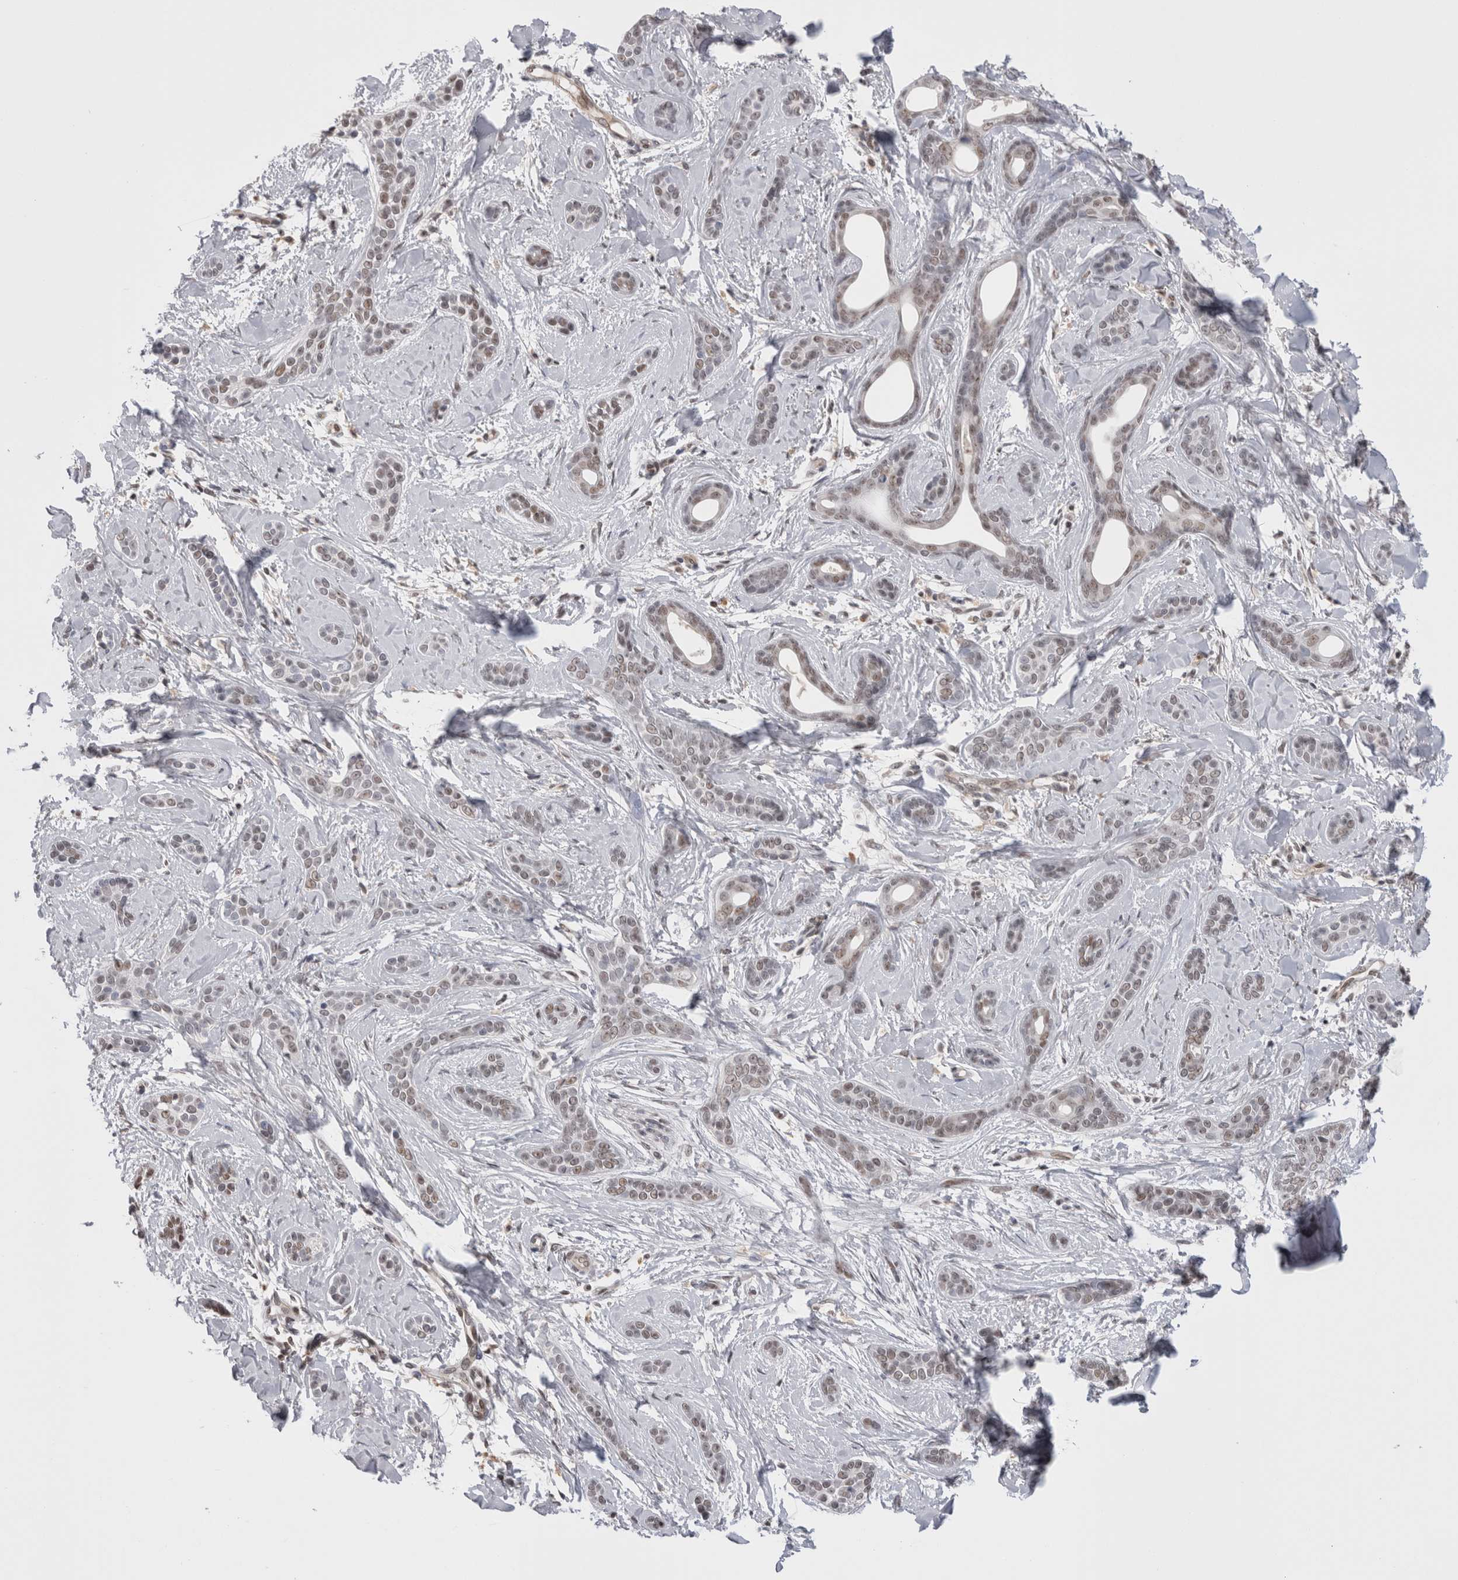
{"staining": {"intensity": "weak", "quantity": "<25%", "location": "nuclear"}, "tissue": "skin cancer", "cell_type": "Tumor cells", "image_type": "cancer", "snomed": [{"axis": "morphology", "description": "Basal cell carcinoma"}, {"axis": "morphology", "description": "Adnexal tumor, benign"}, {"axis": "topography", "description": "Skin"}], "caption": "A high-resolution micrograph shows IHC staining of skin cancer, which displays no significant positivity in tumor cells.", "gene": "DAXX", "patient": {"sex": "female", "age": 42}}